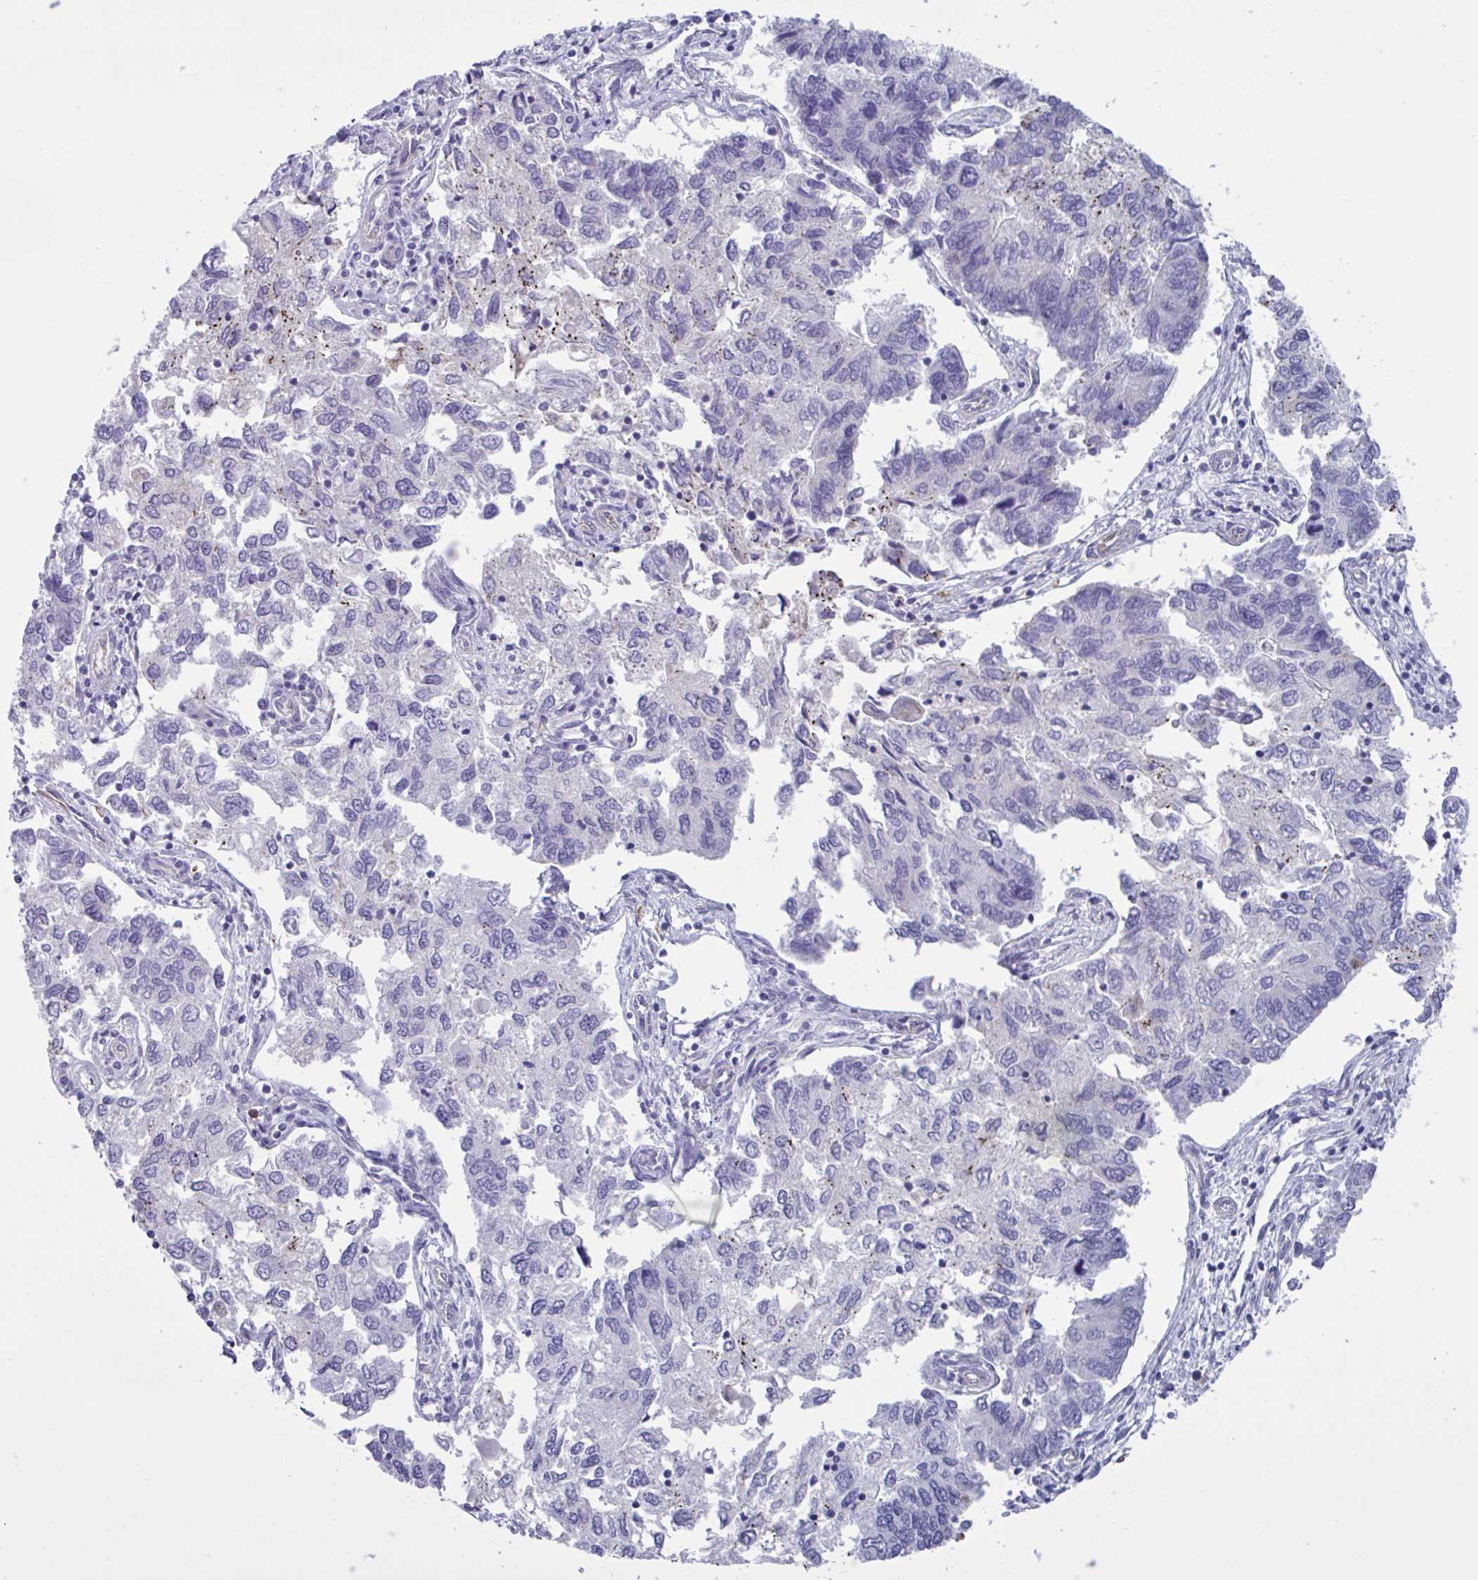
{"staining": {"intensity": "negative", "quantity": "none", "location": "none"}, "tissue": "endometrial cancer", "cell_type": "Tumor cells", "image_type": "cancer", "snomed": [{"axis": "morphology", "description": "Carcinoma, NOS"}, {"axis": "topography", "description": "Uterus"}], "caption": "There is no significant staining in tumor cells of endometrial cancer (carcinoma).", "gene": "TMEM86B", "patient": {"sex": "female", "age": 76}}